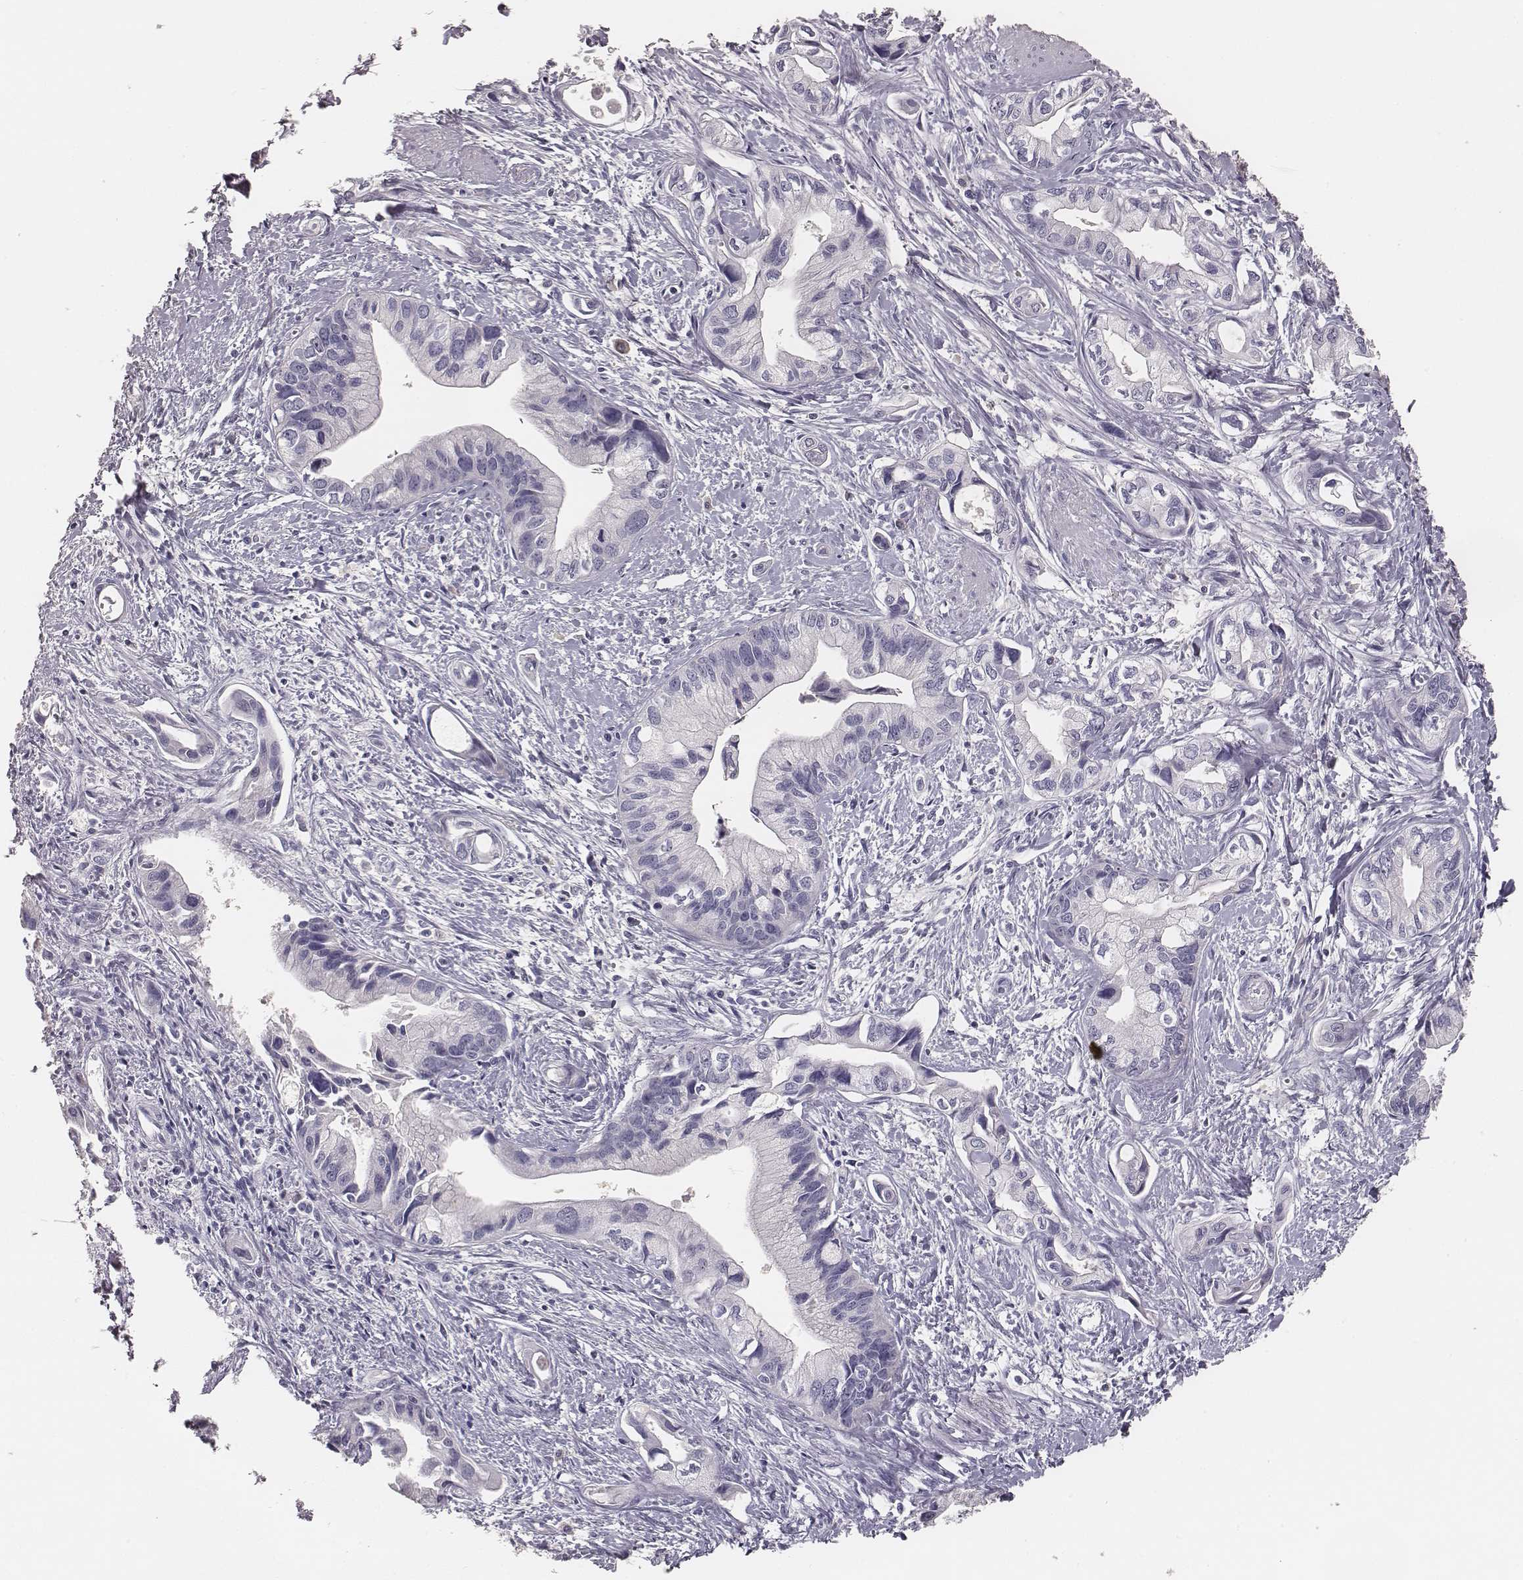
{"staining": {"intensity": "negative", "quantity": "none", "location": "none"}, "tissue": "pancreatic cancer", "cell_type": "Tumor cells", "image_type": "cancer", "snomed": [{"axis": "morphology", "description": "Adenocarcinoma, NOS"}, {"axis": "topography", "description": "Pancreas"}], "caption": "An immunohistochemistry (IHC) image of pancreatic cancer (adenocarcinoma) is shown. There is no staining in tumor cells of pancreatic cancer (adenocarcinoma).", "gene": "MYH6", "patient": {"sex": "female", "age": 61}}